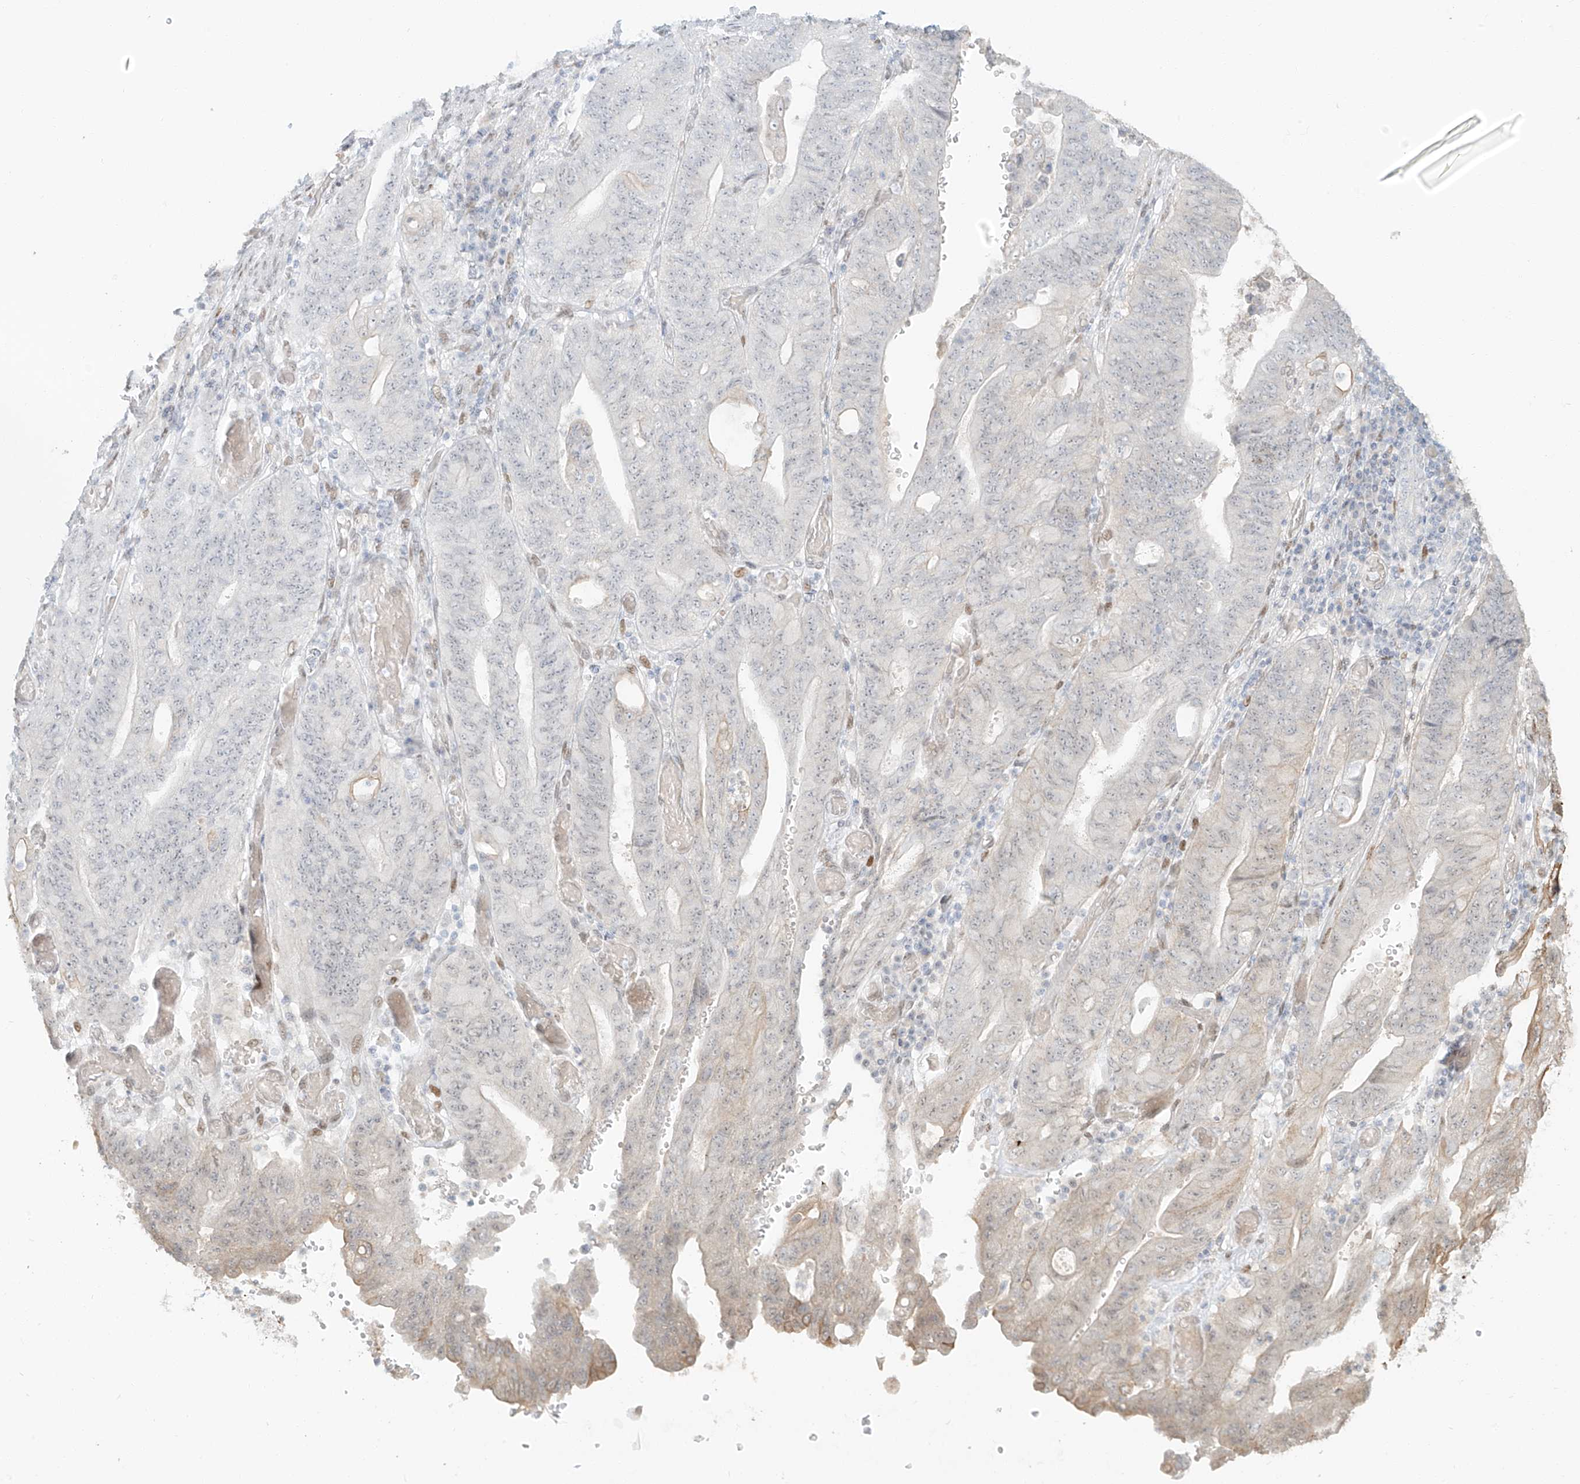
{"staining": {"intensity": "negative", "quantity": "none", "location": "none"}, "tissue": "stomach cancer", "cell_type": "Tumor cells", "image_type": "cancer", "snomed": [{"axis": "morphology", "description": "Adenocarcinoma, NOS"}, {"axis": "topography", "description": "Stomach"}], "caption": "The photomicrograph reveals no staining of tumor cells in stomach cancer (adenocarcinoma).", "gene": "ZNF774", "patient": {"sex": "female", "age": 73}}